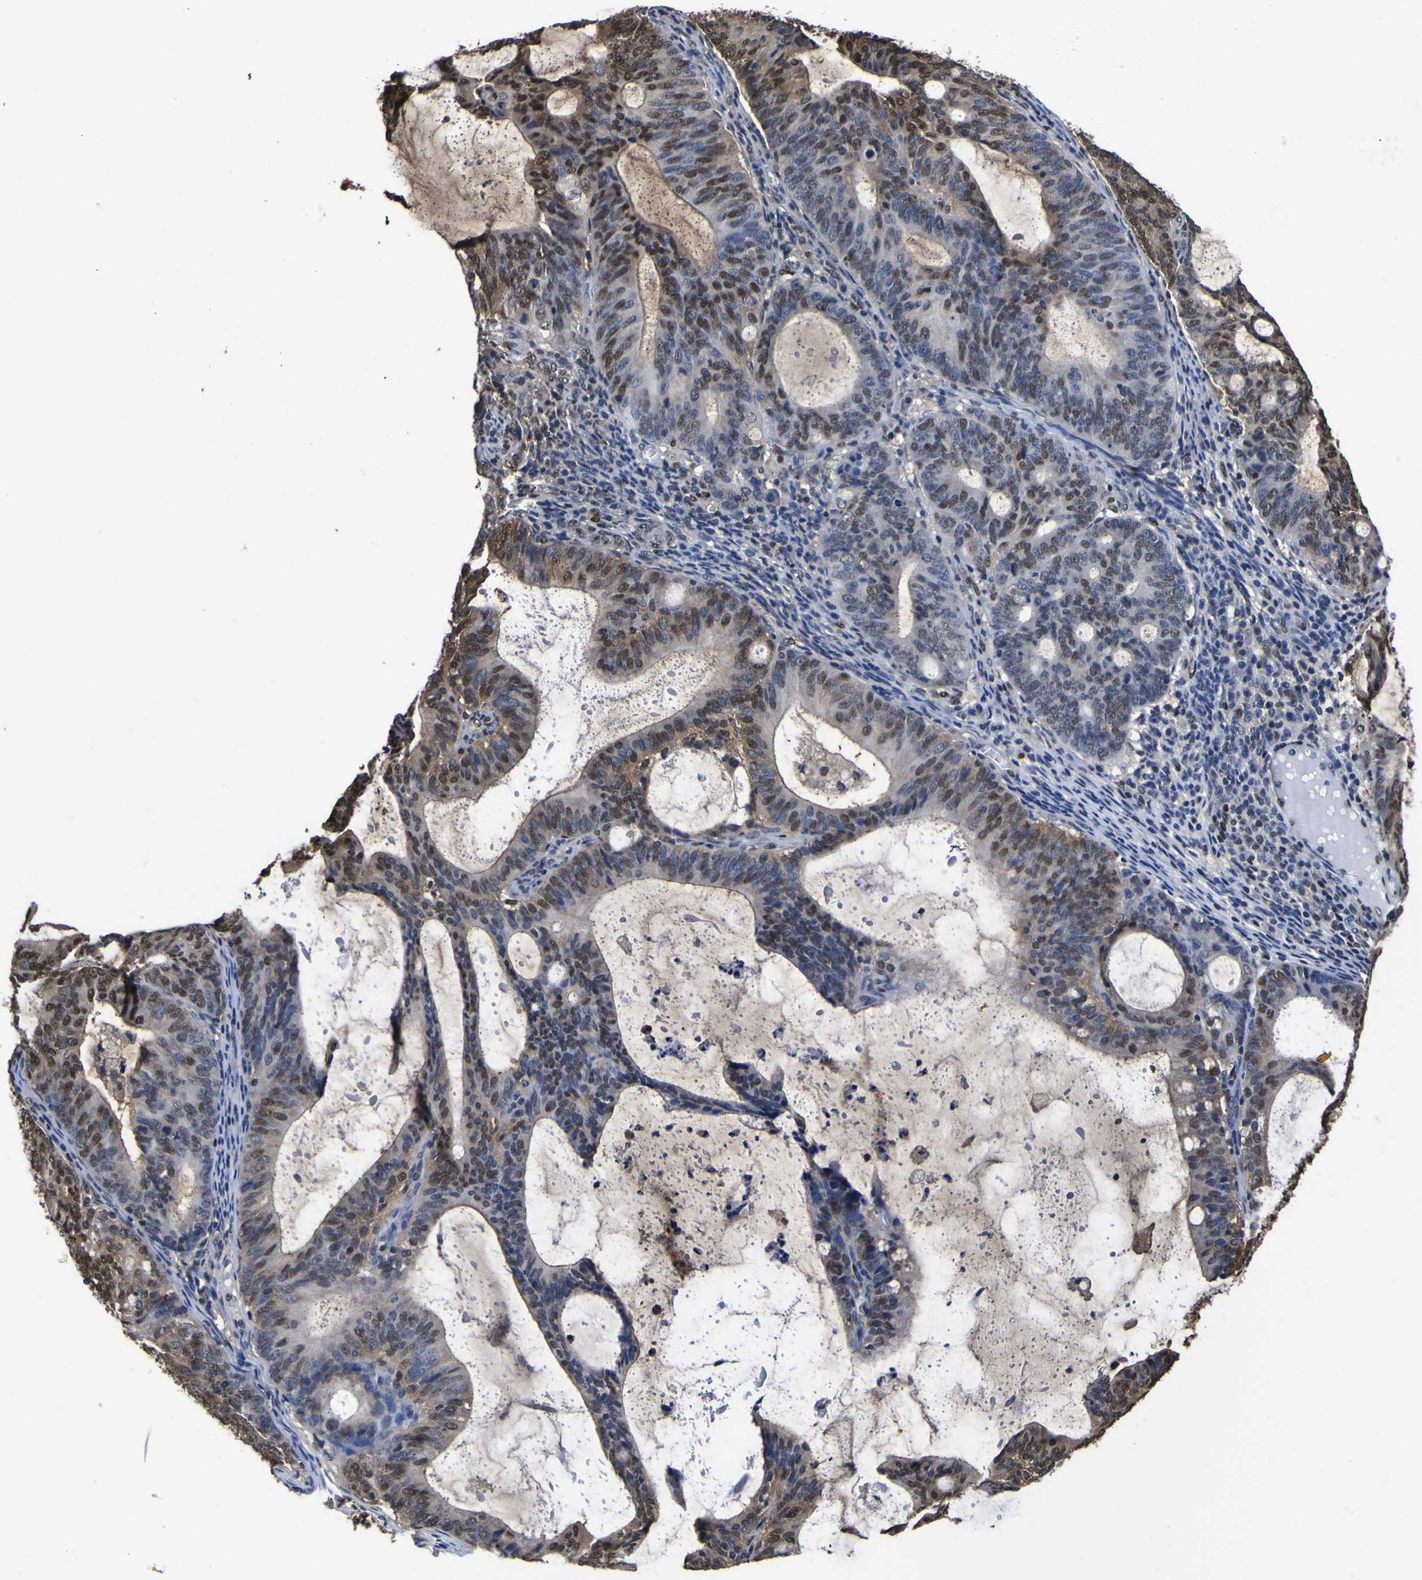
{"staining": {"intensity": "strong", "quantity": "25%-75%", "location": "cytoplasmic/membranous,nuclear"}, "tissue": "endometrial cancer", "cell_type": "Tumor cells", "image_type": "cancer", "snomed": [{"axis": "morphology", "description": "Adenocarcinoma, NOS"}, {"axis": "topography", "description": "Uterus"}], "caption": "Immunohistochemistry (IHC) of adenocarcinoma (endometrial) demonstrates high levels of strong cytoplasmic/membranous and nuclear positivity in approximately 25%-75% of tumor cells. (Stains: DAB (3,3'-diaminobenzidine) in brown, nuclei in blue, Microscopy: brightfield microscopy at high magnification).", "gene": "FAM110B", "patient": {"sex": "female", "age": 83}}